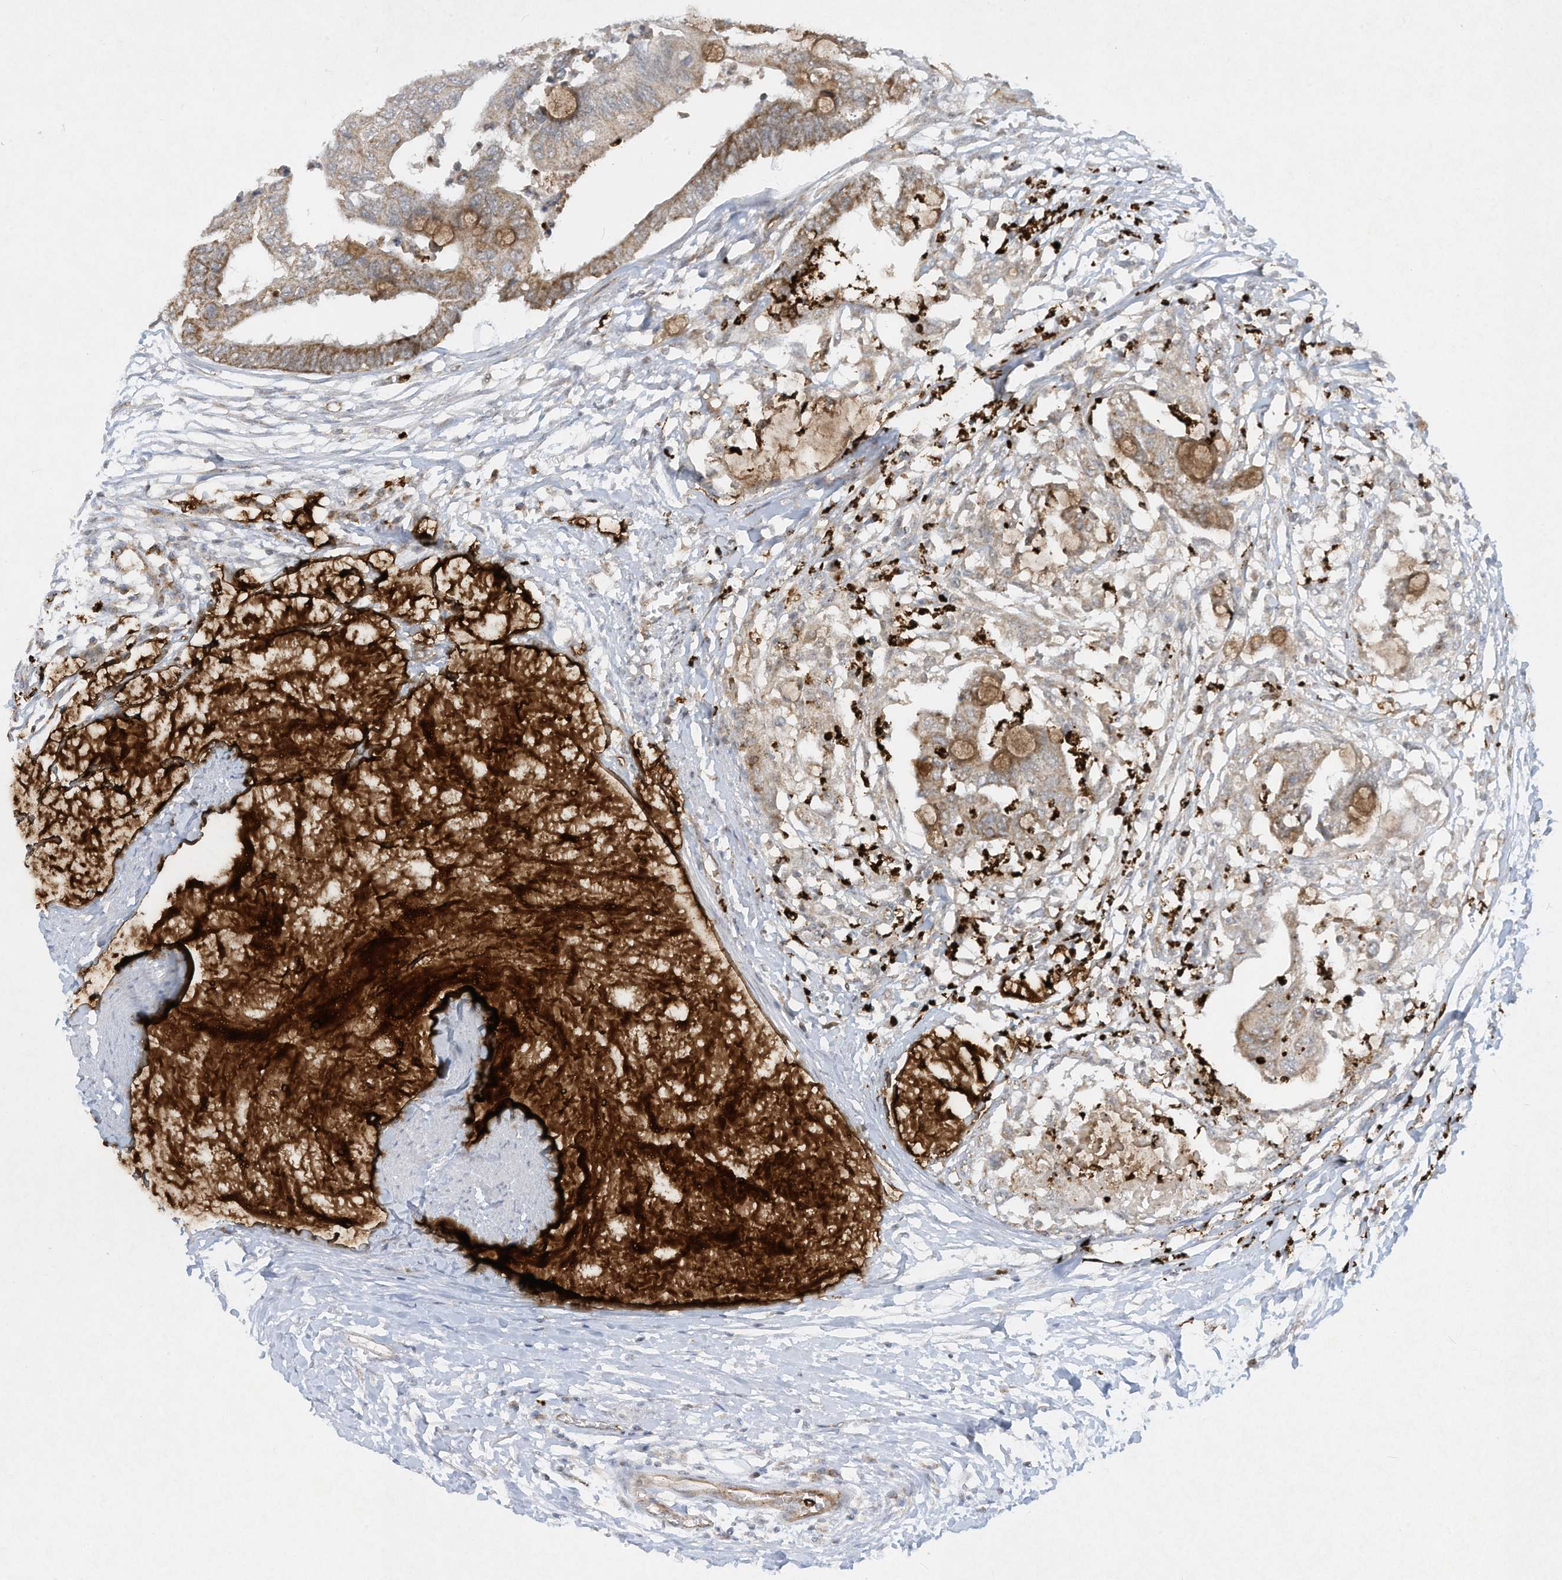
{"staining": {"intensity": "moderate", "quantity": ">75%", "location": "cytoplasmic/membranous"}, "tissue": "colorectal cancer", "cell_type": "Tumor cells", "image_type": "cancer", "snomed": [{"axis": "morphology", "description": "Normal tissue, NOS"}, {"axis": "morphology", "description": "Adenocarcinoma, NOS"}, {"axis": "topography", "description": "Rectum"}, {"axis": "topography", "description": "Peripheral nerve tissue"}], "caption": "Immunohistochemical staining of adenocarcinoma (colorectal) demonstrates moderate cytoplasmic/membranous protein staining in about >75% of tumor cells.", "gene": "CHRNA4", "patient": {"sex": "male", "age": 92}}